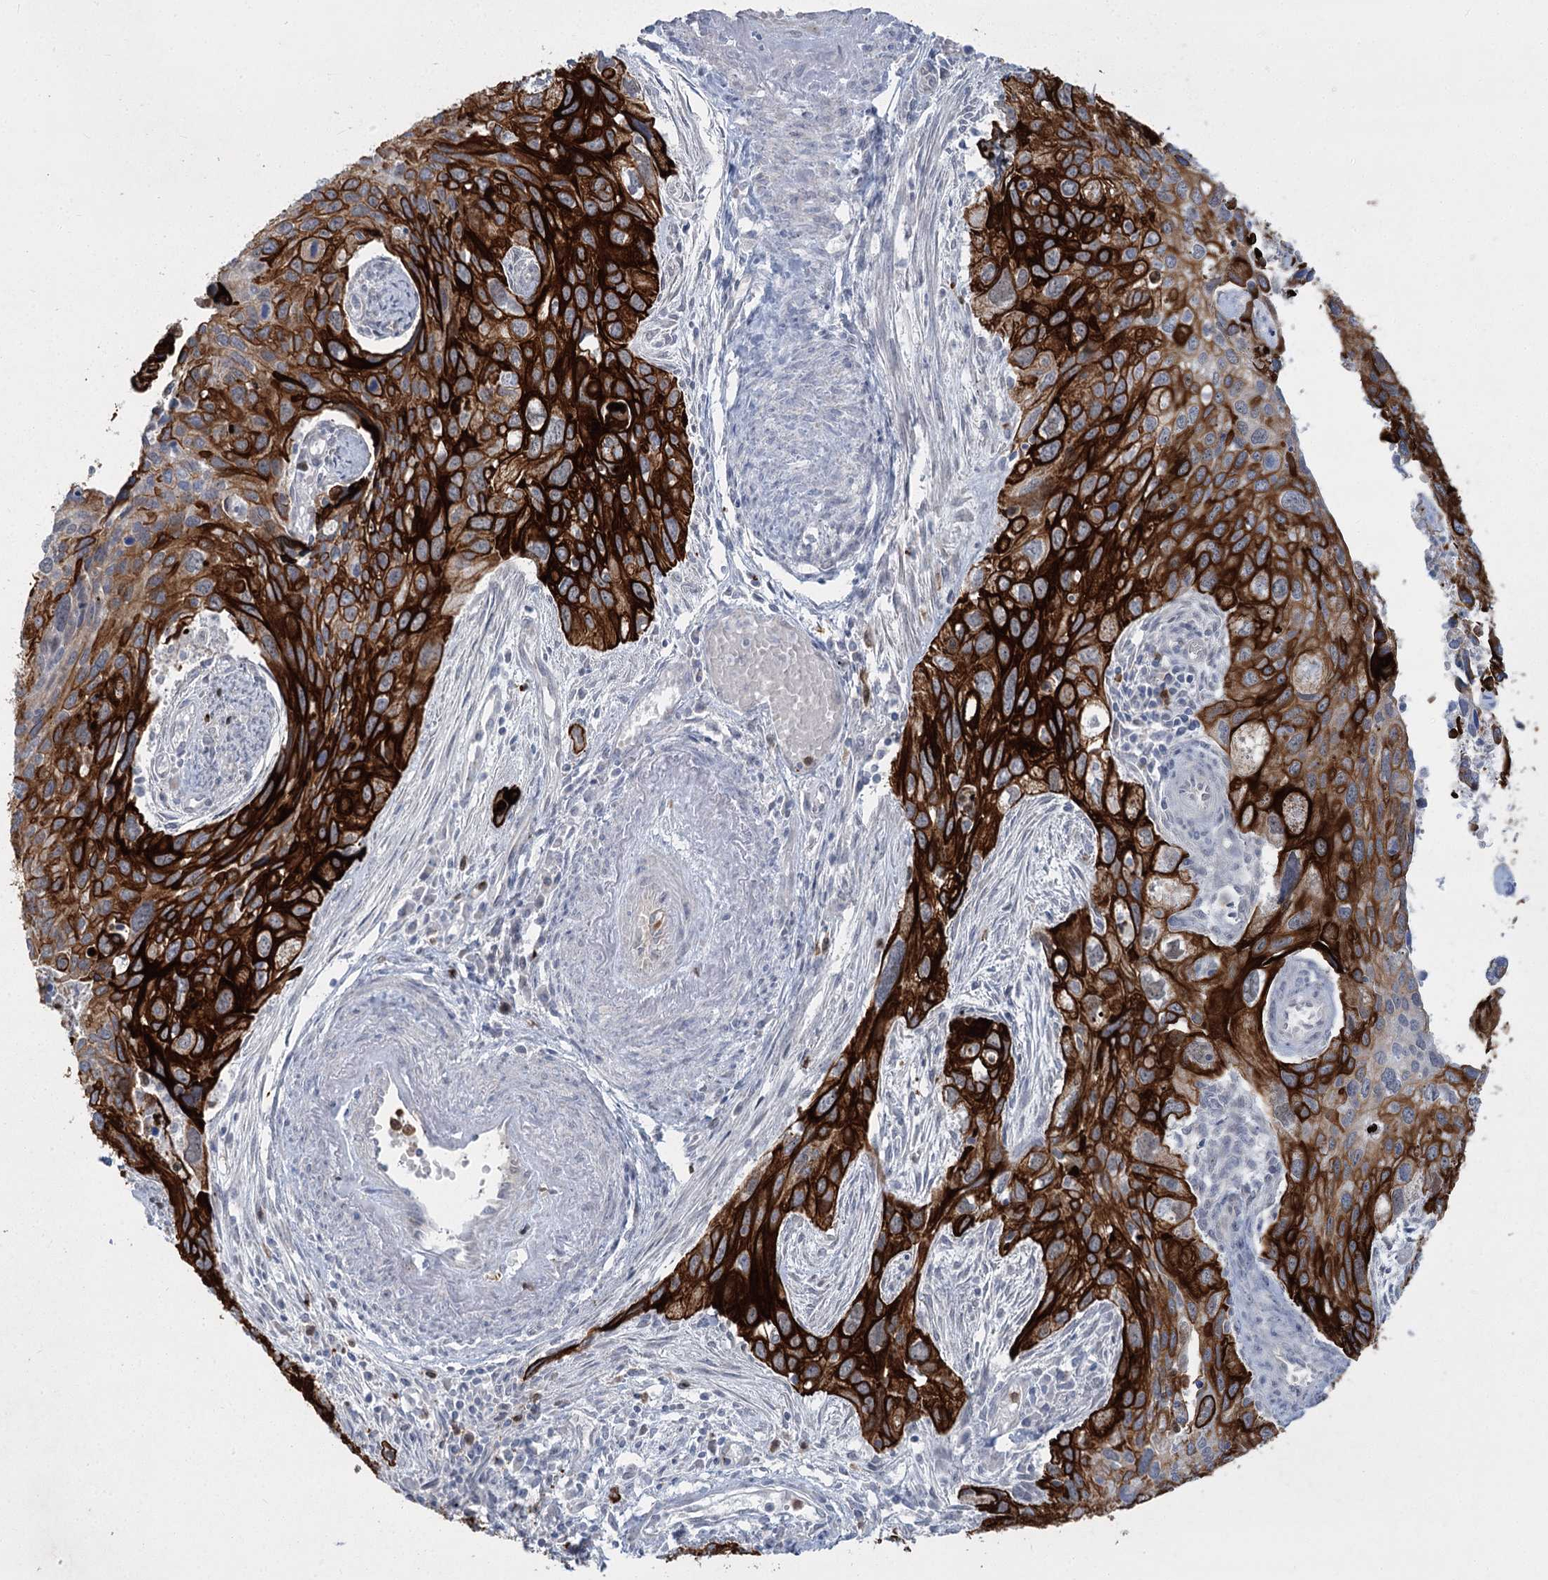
{"staining": {"intensity": "strong", "quantity": ">75%", "location": "cytoplasmic/membranous"}, "tissue": "cervical cancer", "cell_type": "Tumor cells", "image_type": "cancer", "snomed": [{"axis": "morphology", "description": "Squamous cell carcinoma, NOS"}, {"axis": "topography", "description": "Cervix"}], "caption": "Tumor cells display strong cytoplasmic/membranous expression in about >75% of cells in cervical squamous cell carcinoma.", "gene": "ABITRAM", "patient": {"sex": "female", "age": 55}}